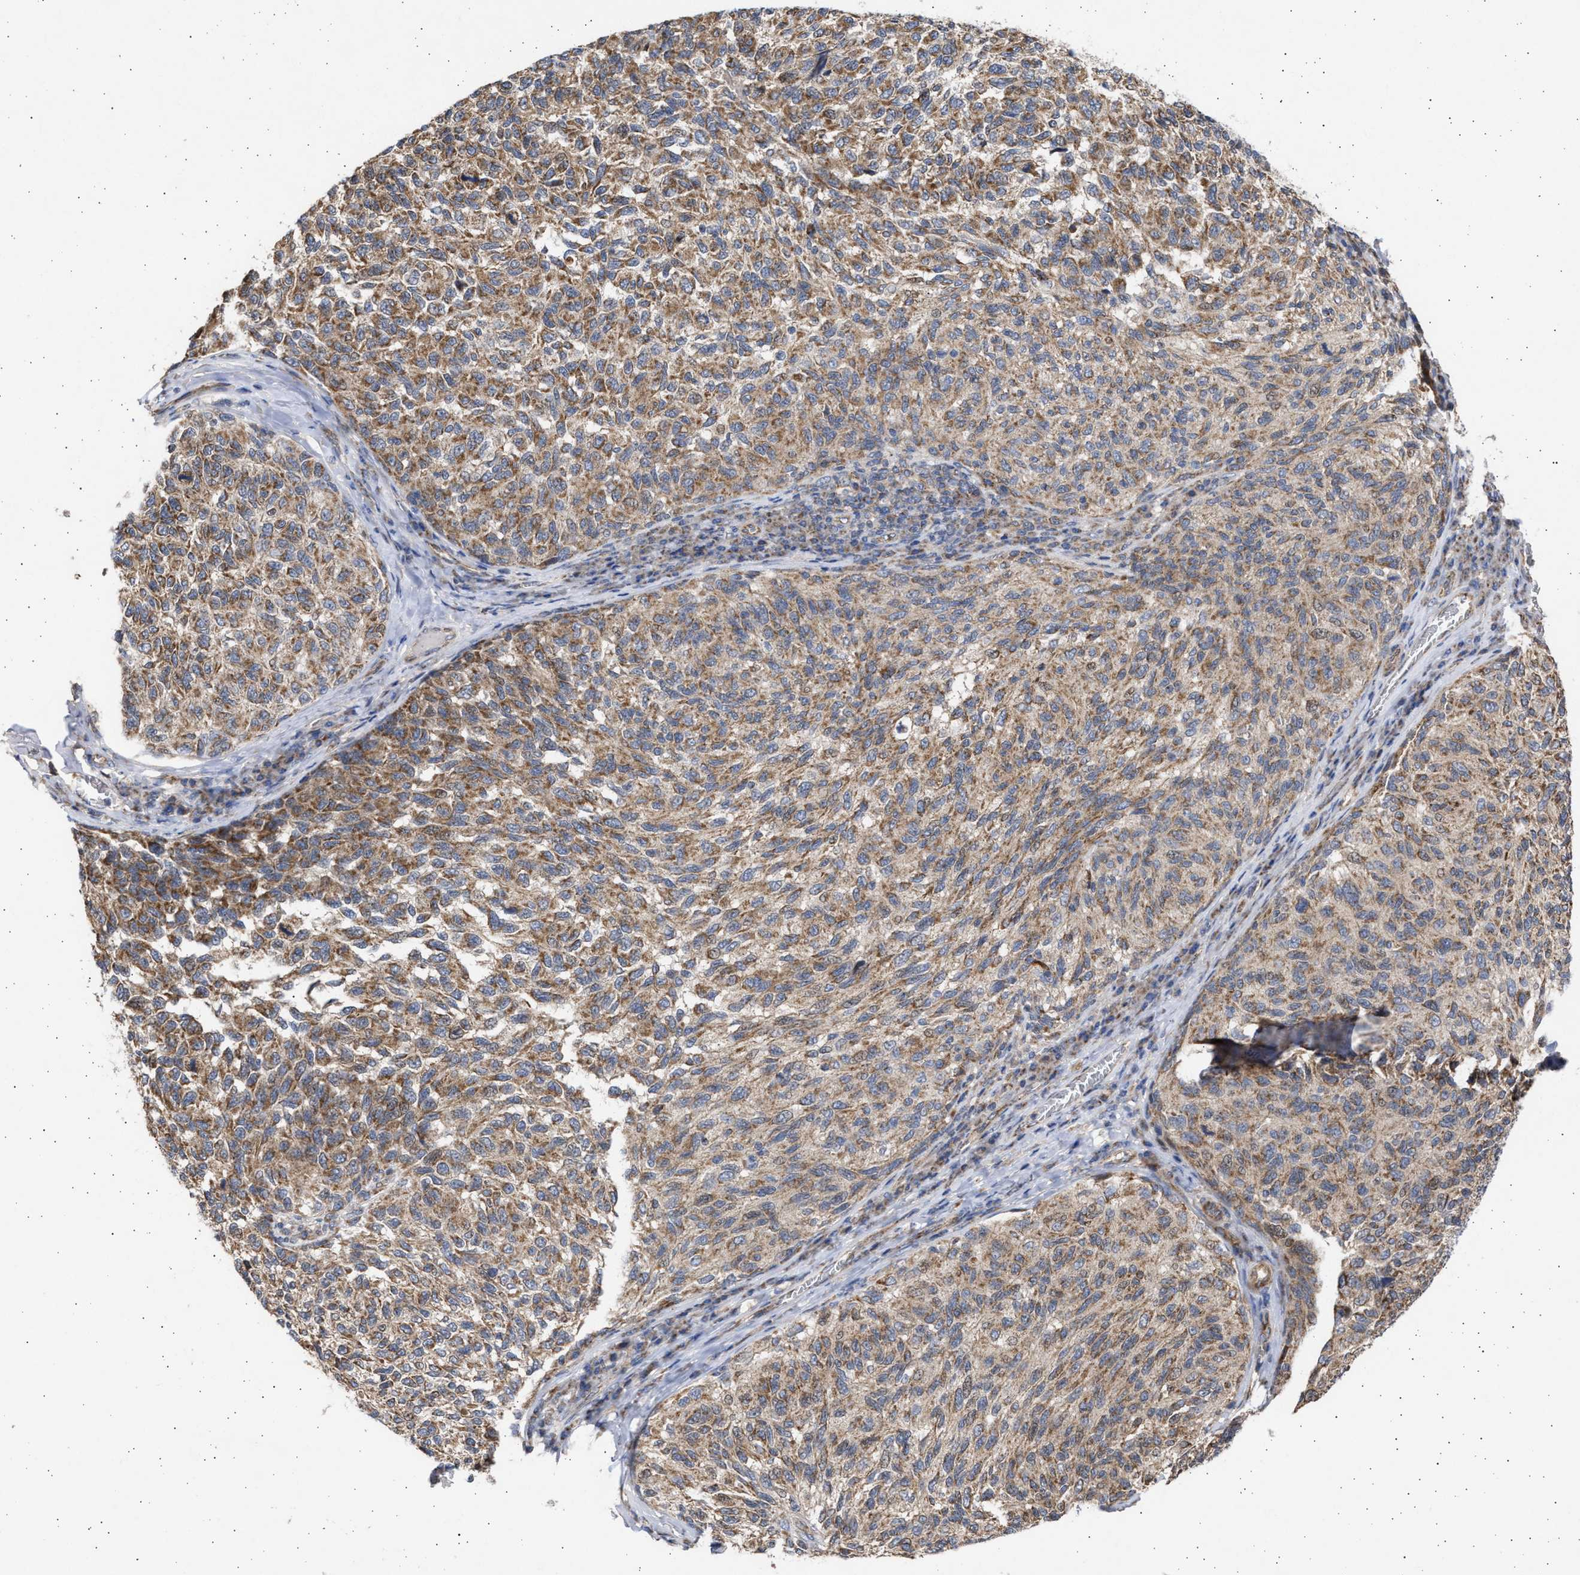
{"staining": {"intensity": "moderate", "quantity": ">75%", "location": "cytoplasmic/membranous"}, "tissue": "melanoma", "cell_type": "Tumor cells", "image_type": "cancer", "snomed": [{"axis": "morphology", "description": "Malignant melanoma, NOS"}, {"axis": "topography", "description": "Skin"}], "caption": "A medium amount of moderate cytoplasmic/membranous positivity is seen in about >75% of tumor cells in malignant melanoma tissue. Using DAB (brown) and hematoxylin (blue) stains, captured at high magnification using brightfield microscopy.", "gene": "TTC19", "patient": {"sex": "female", "age": 73}}